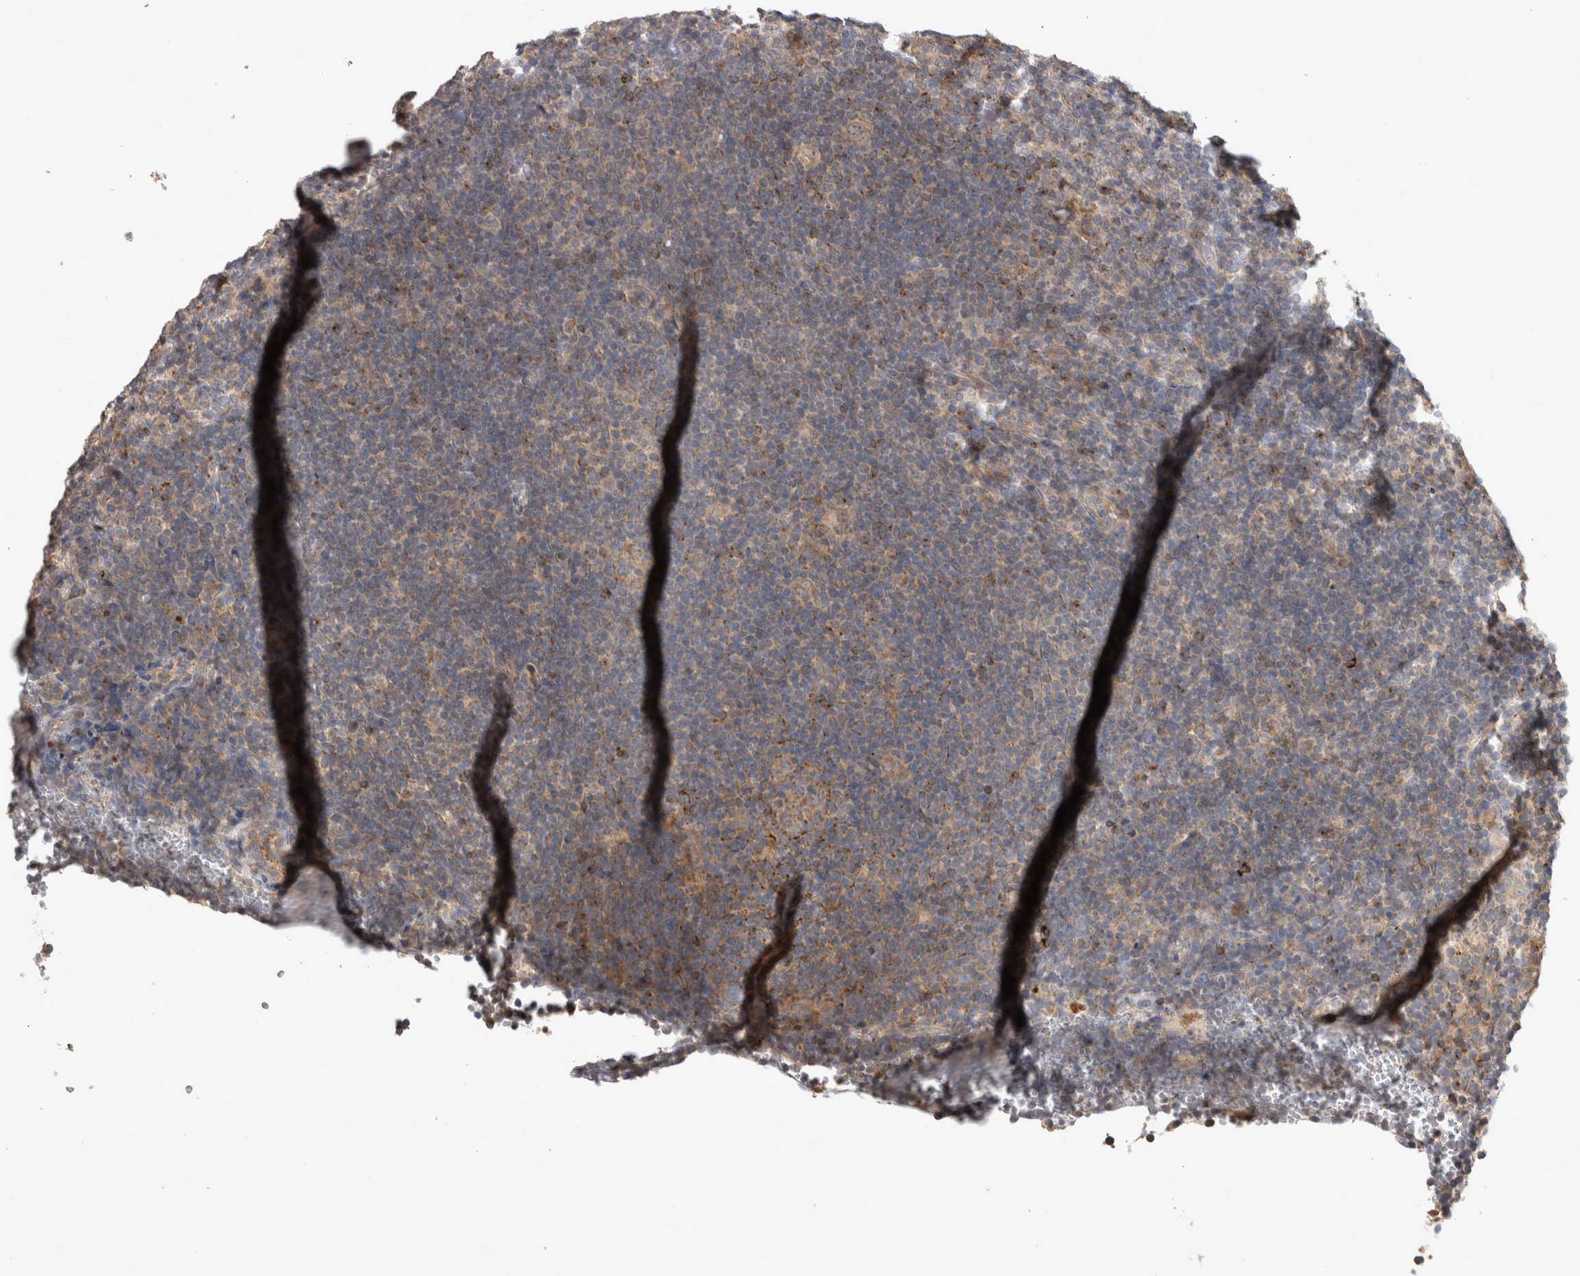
{"staining": {"intensity": "moderate", "quantity": "<25%", "location": "cytoplasmic/membranous"}, "tissue": "lymphoma", "cell_type": "Tumor cells", "image_type": "cancer", "snomed": [{"axis": "morphology", "description": "Hodgkin's disease, NOS"}, {"axis": "topography", "description": "Lymph node"}], "caption": "A brown stain highlights moderate cytoplasmic/membranous positivity of a protein in lymphoma tumor cells.", "gene": "SERAC1", "patient": {"sex": "female", "age": 57}}